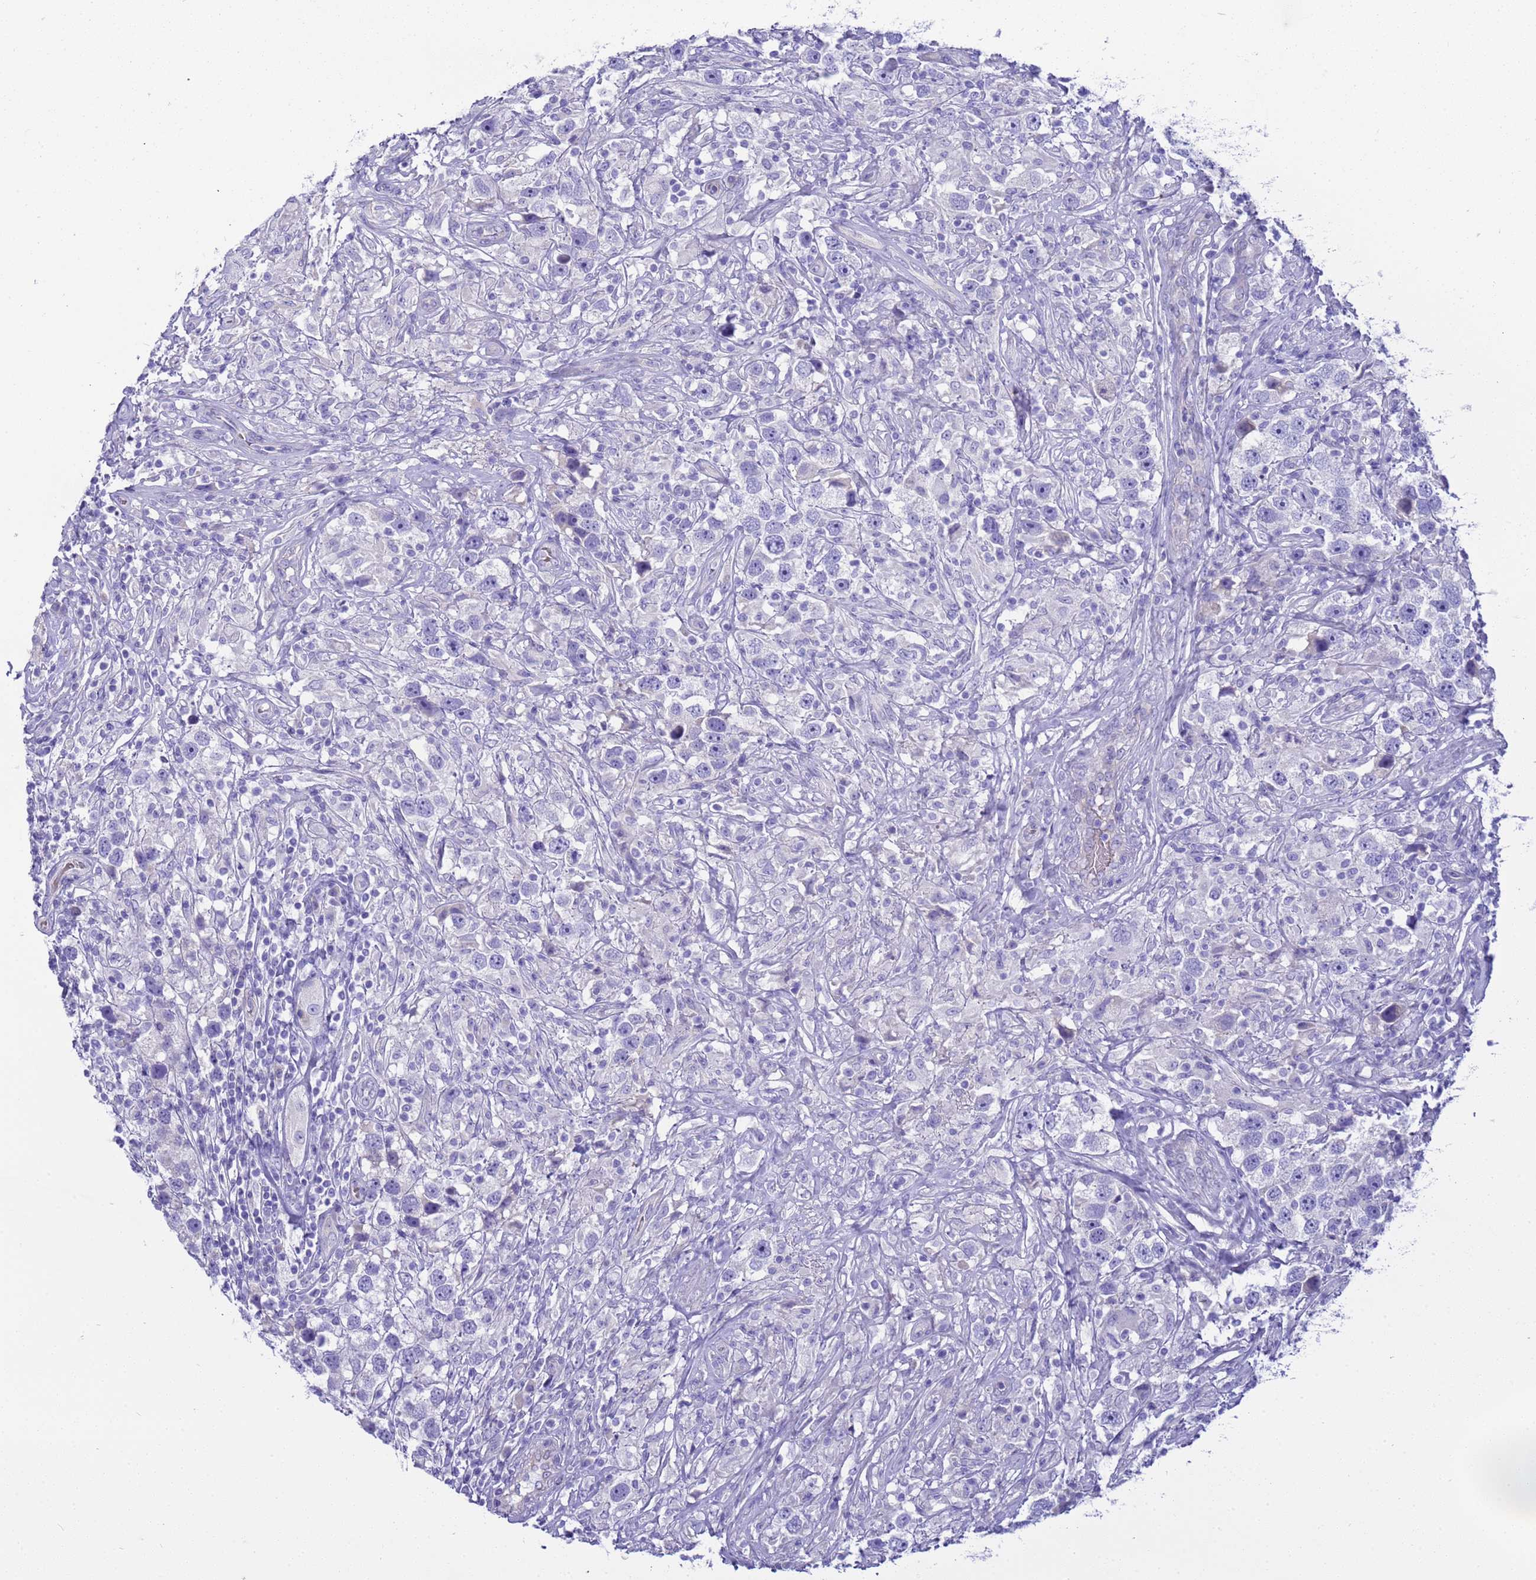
{"staining": {"intensity": "negative", "quantity": "none", "location": "none"}, "tissue": "testis cancer", "cell_type": "Tumor cells", "image_type": "cancer", "snomed": [{"axis": "morphology", "description": "Seminoma, NOS"}, {"axis": "topography", "description": "Testis"}], "caption": "This image is of testis seminoma stained with immunohistochemistry to label a protein in brown with the nuclei are counter-stained blue. There is no staining in tumor cells.", "gene": "RIPPLY2", "patient": {"sex": "male", "age": 49}}